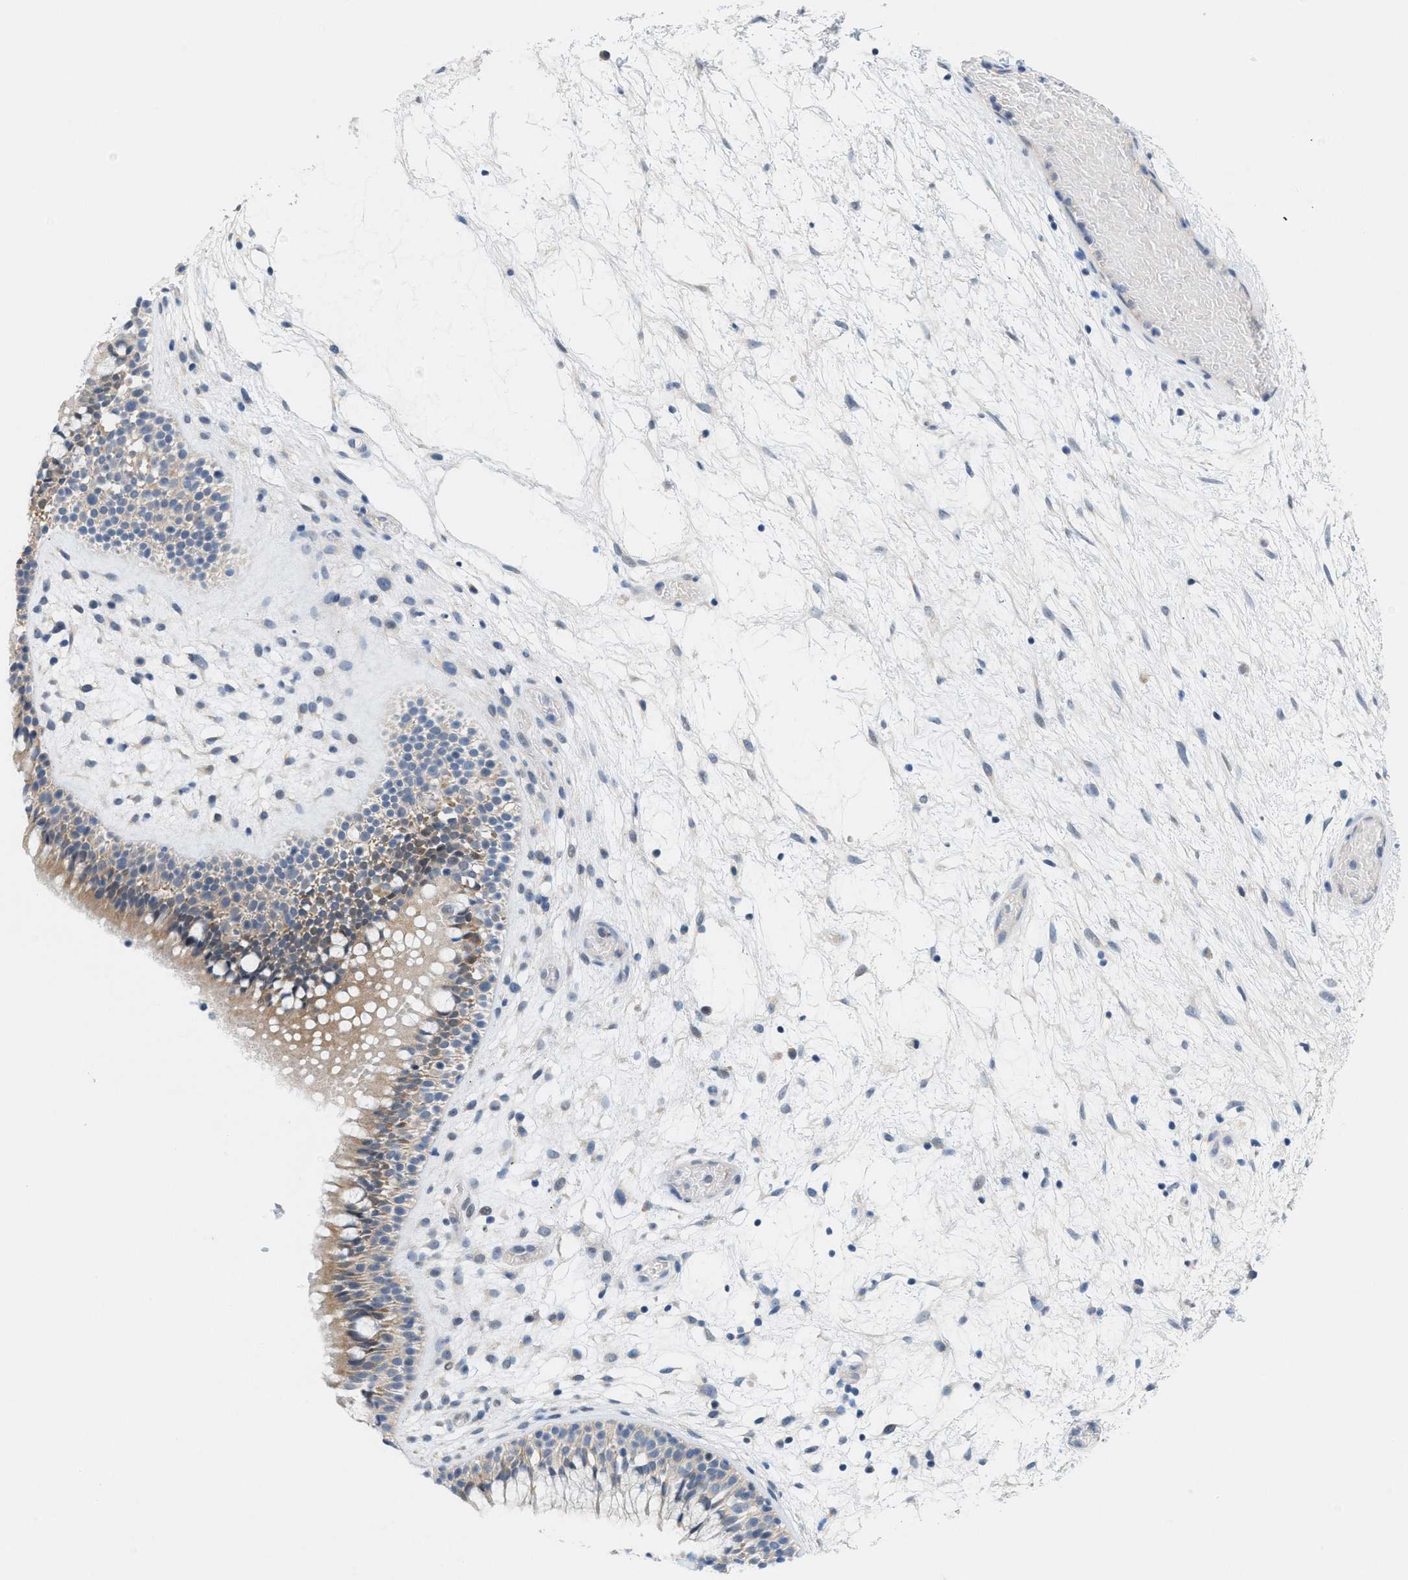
{"staining": {"intensity": "weak", "quantity": "25%-75%", "location": "cytoplasmic/membranous"}, "tissue": "nasopharynx", "cell_type": "Respiratory epithelial cells", "image_type": "normal", "snomed": [{"axis": "morphology", "description": "Normal tissue, NOS"}, {"axis": "morphology", "description": "Inflammation, NOS"}, {"axis": "topography", "description": "Nasopharynx"}], "caption": "Weak cytoplasmic/membranous expression for a protein is appreciated in about 25%-75% of respiratory epithelial cells of normal nasopharynx using immunohistochemistry (IHC).", "gene": "WIPI2", "patient": {"sex": "male", "age": 48}}